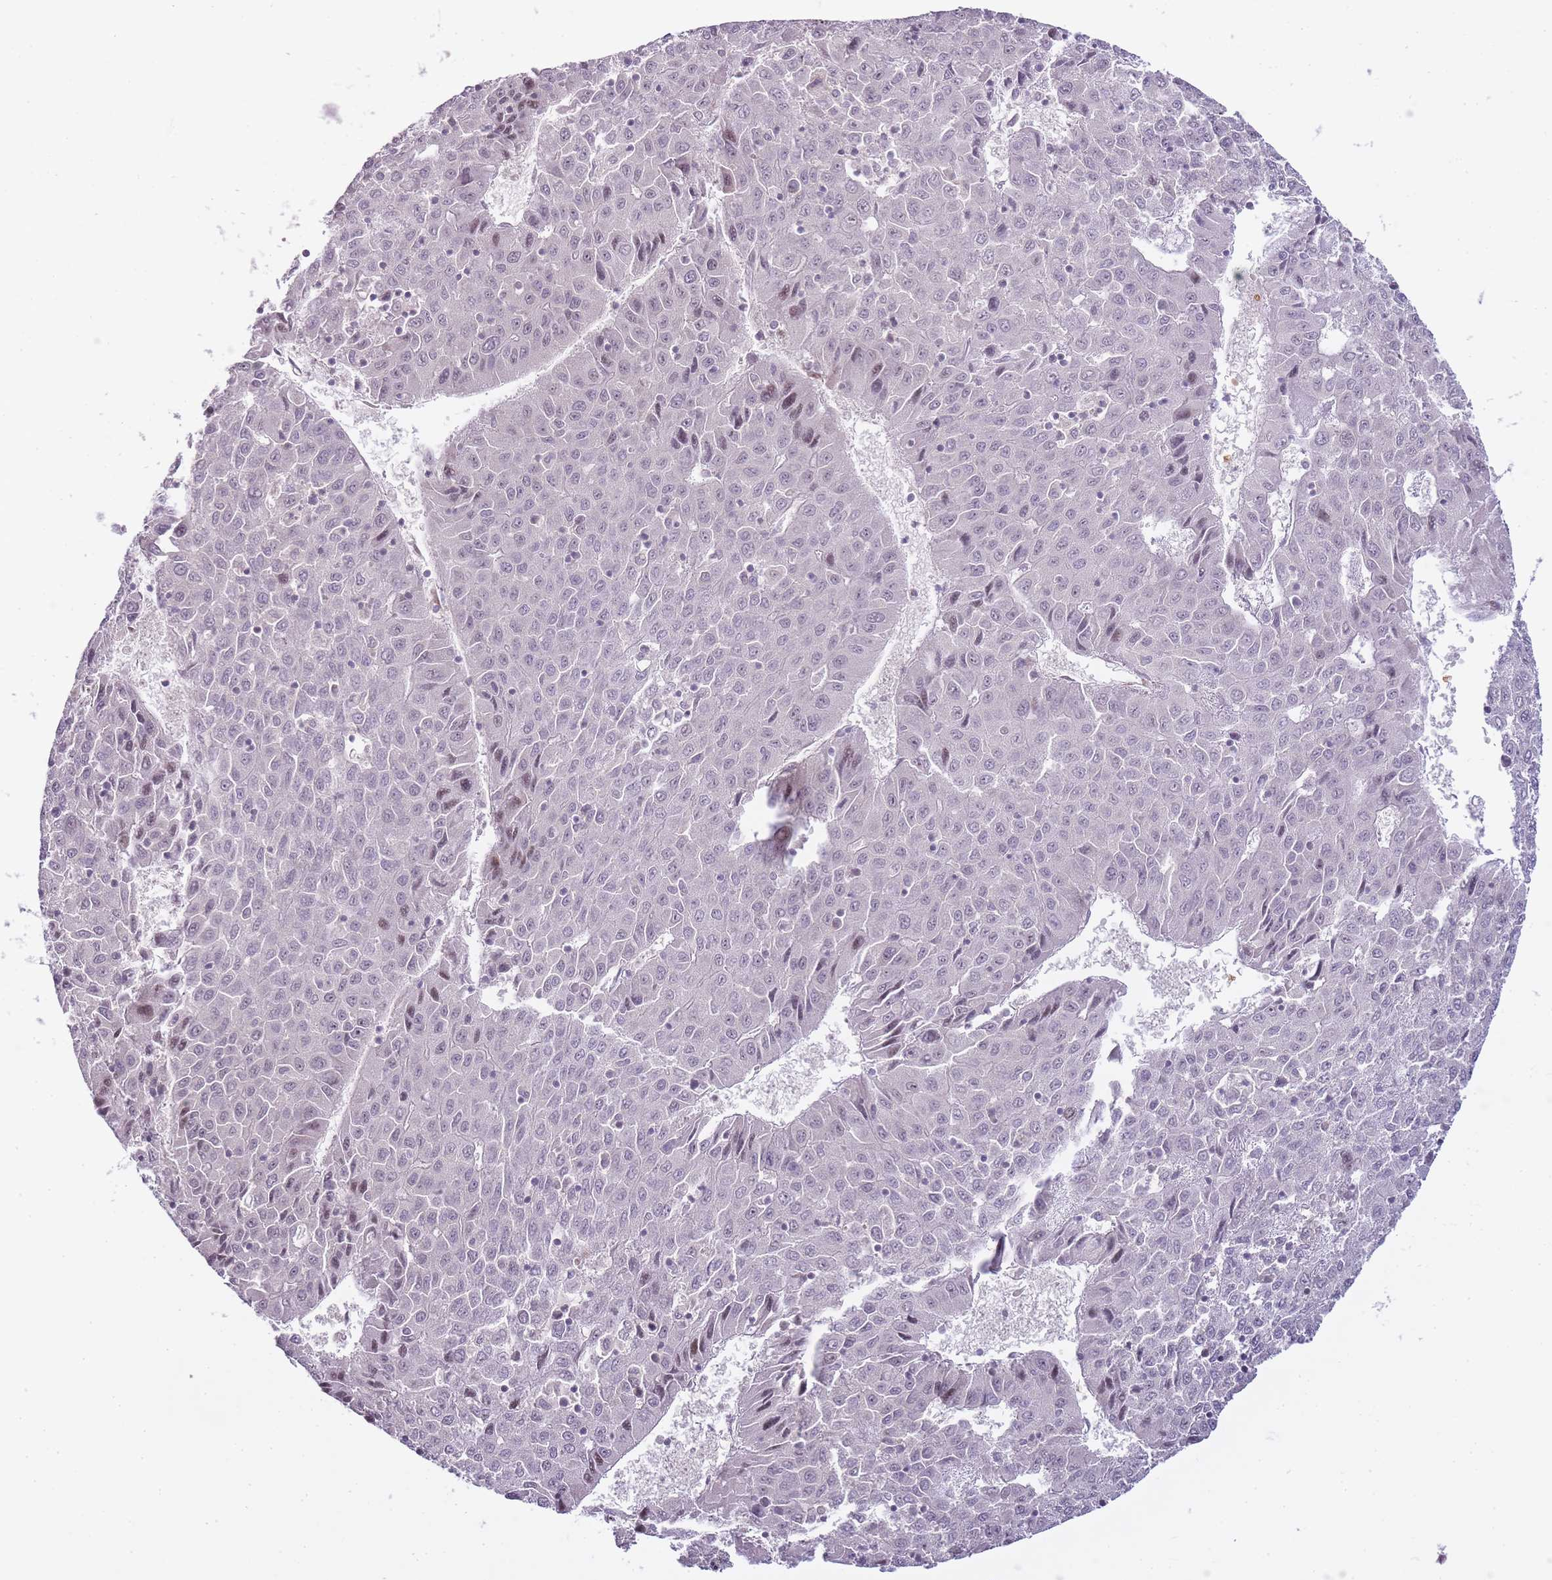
{"staining": {"intensity": "moderate", "quantity": "<25%", "location": "nuclear"}, "tissue": "liver cancer", "cell_type": "Tumor cells", "image_type": "cancer", "snomed": [{"axis": "morphology", "description": "Carcinoma, Hepatocellular, NOS"}, {"axis": "topography", "description": "Liver"}], "caption": "Liver cancer (hepatocellular carcinoma) stained with a protein marker demonstrates moderate staining in tumor cells.", "gene": "OGG1", "patient": {"sex": "female", "age": 53}}